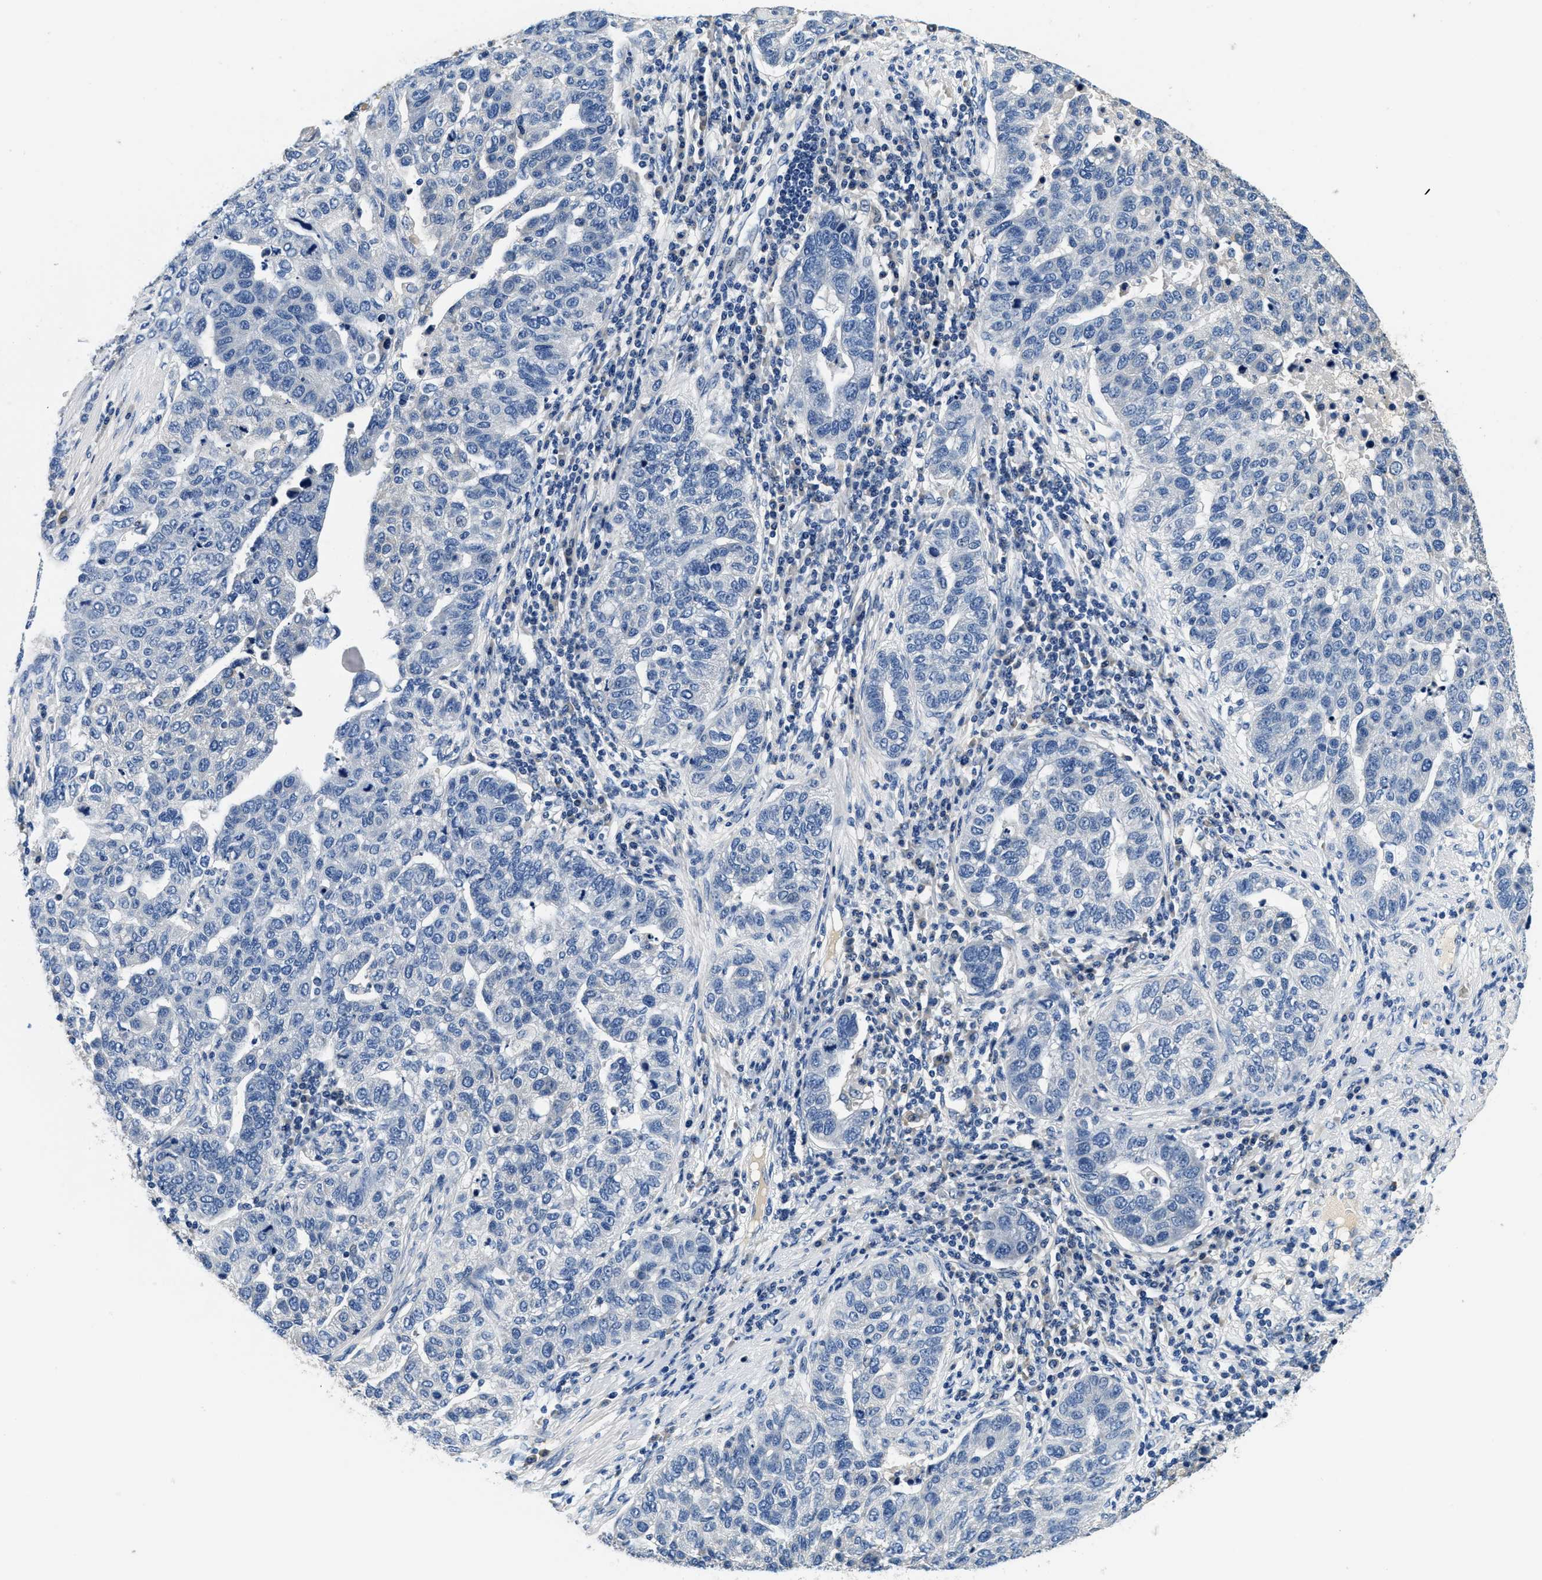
{"staining": {"intensity": "negative", "quantity": "none", "location": "none"}, "tissue": "pancreatic cancer", "cell_type": "Tumor cells", "image_type": "cancer", "snomed": [{"axis": "morphology", "description": "Adenocarcinoma, NOS"}, {"axis": "topography", "description": "Pancreas"}], "caption": "Immunohistochemistry (IHC) image of neoplastic tissue: pancreatic cancer (adenocarcinoma) stained with DAB (3,3'-diaminobenzidine) shows no significant protein staining in tumor cells. (DAB IHC with hematoxylin counter stain).", "gene": "ALDH3A2", "patient": {"sex": "female", "age": 61}}